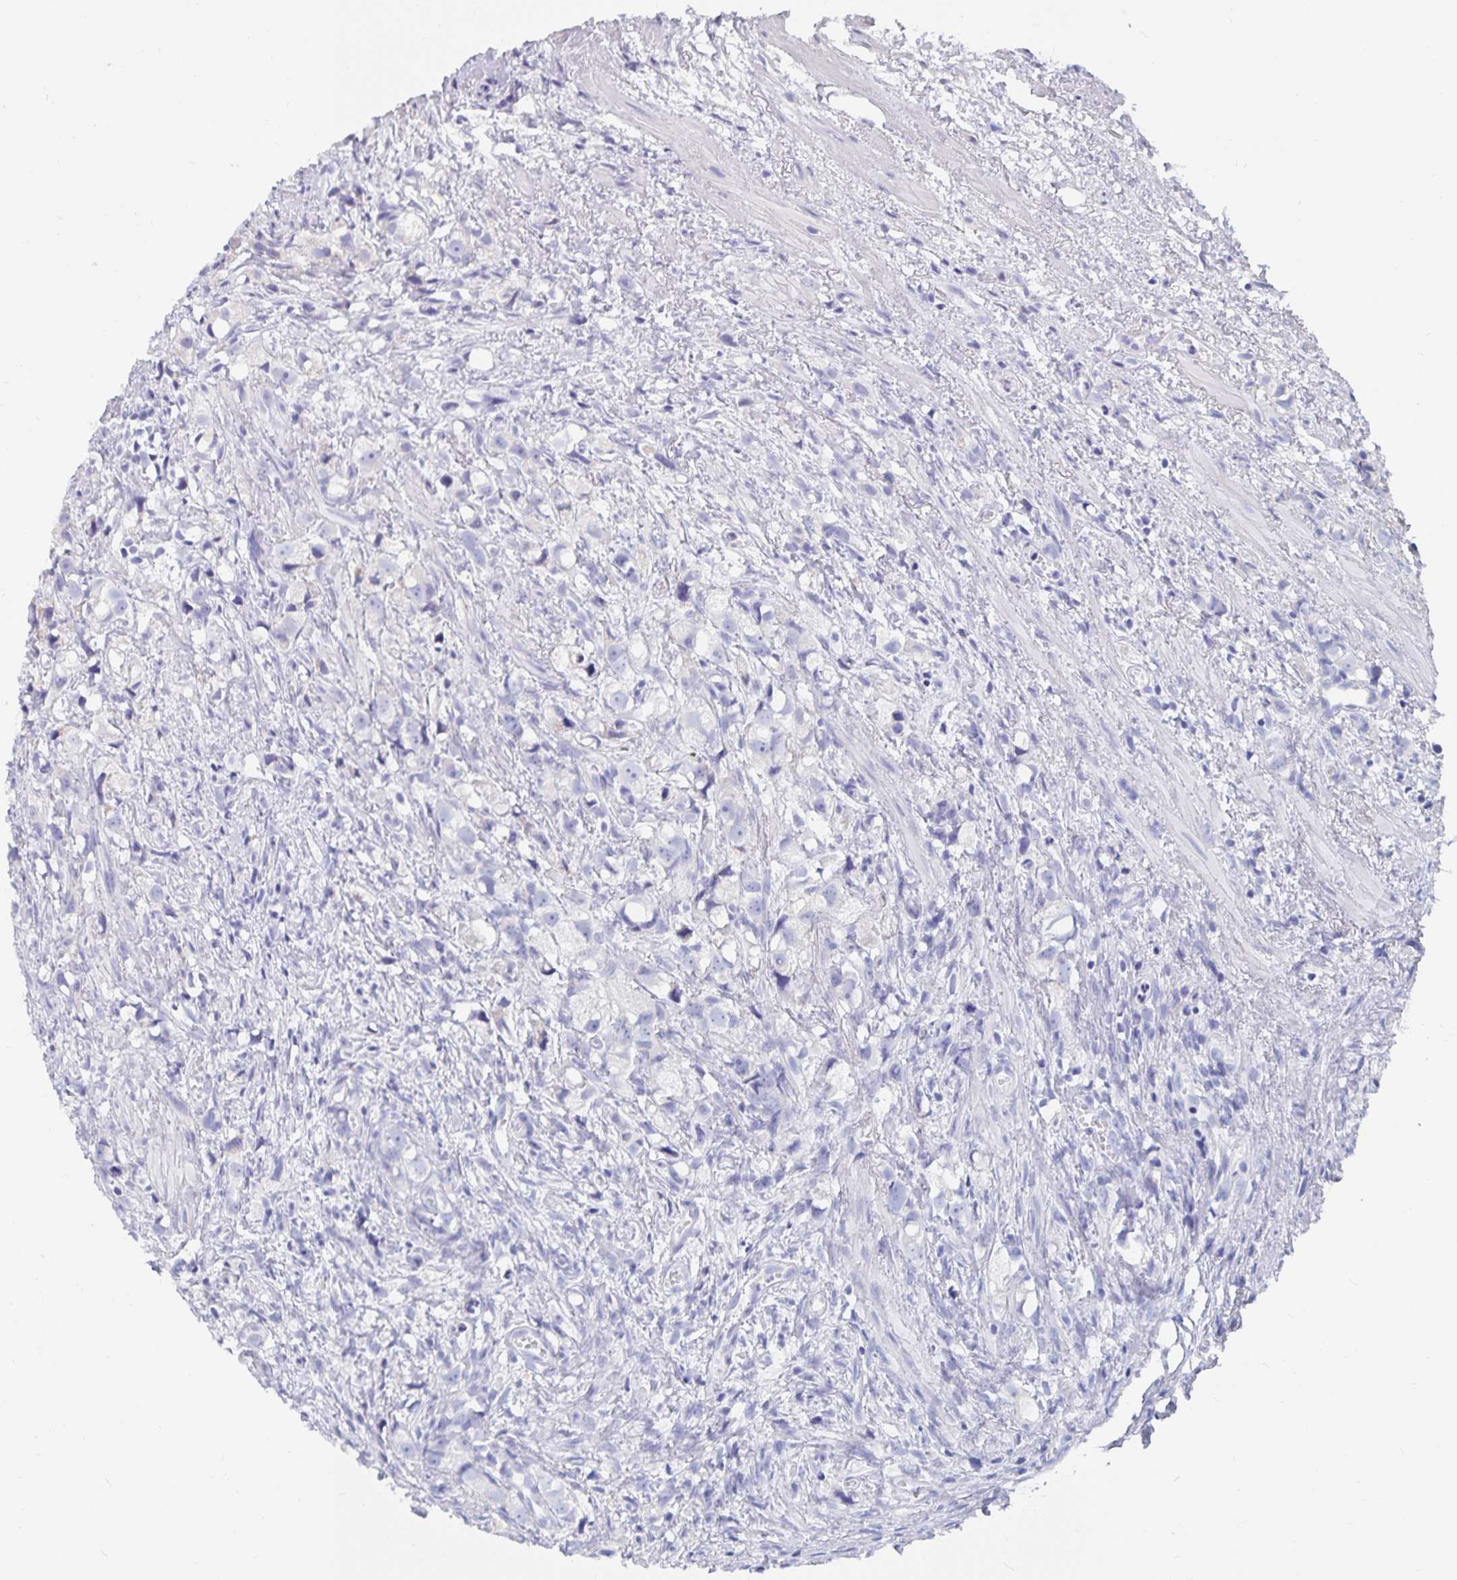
{"staining": {"intensity": "negative", "quantity": "none", "location": "none"}, "tissue": "prostate cancer", "cell_type": "Tumor cells", "image_type": "cancer", "snomed": [{"axis": "morphology", "description": "Adenocarcinoma, High grade"}, {"axis": "topography", "description": "Prostate"}], "caption": "Micrograph shows no significant protein expression in tumor cells of prostate cancer. Nuclei are stained in blue.", "gene": "CFAP69", "patient": {"sex": "male", "age": 75}}